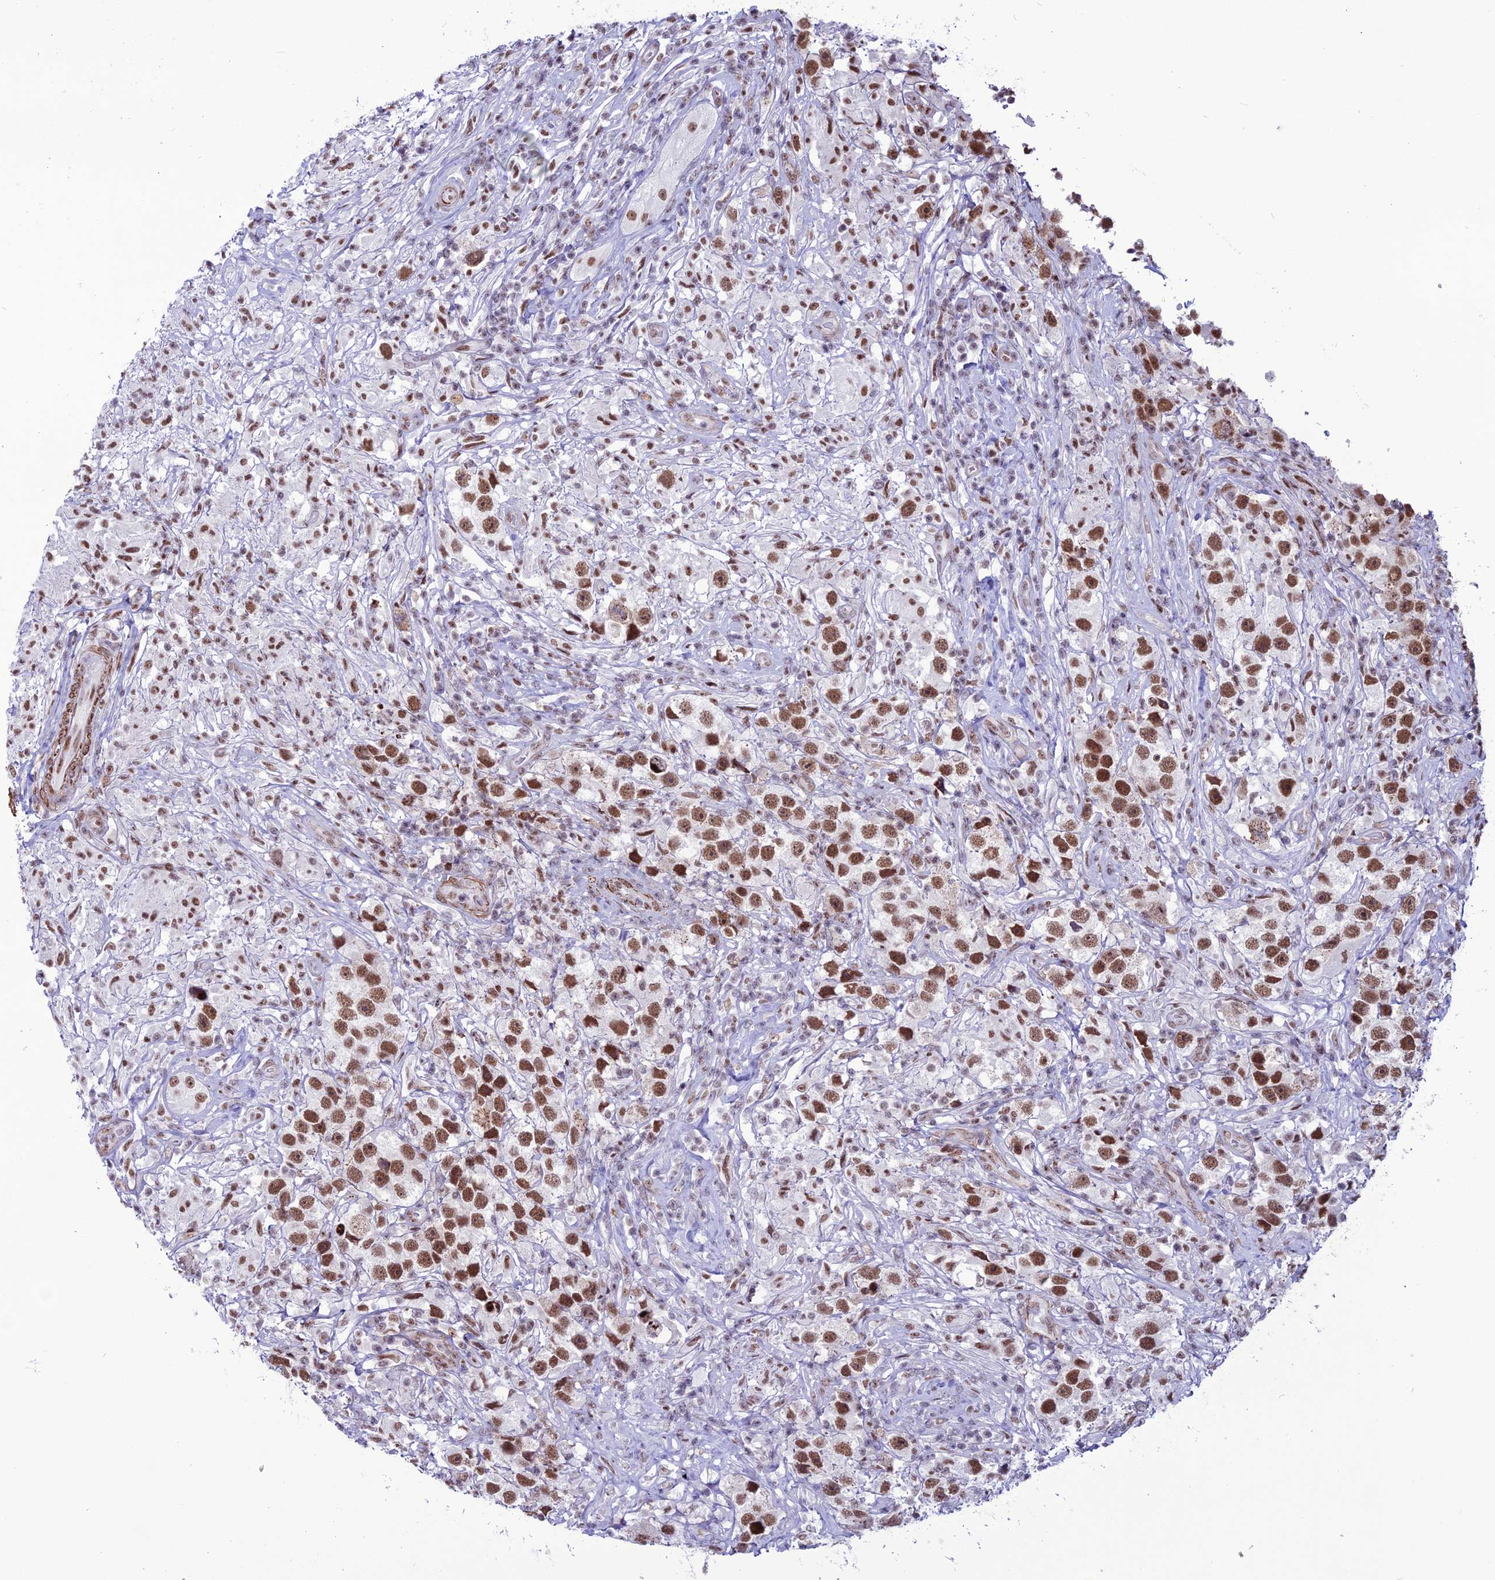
{"staining": {"intensity": "moderate", "quantity": ">75%", "location": "nuclear"}, "tissue": "testis cancer", "cell_type": "Tumor cells", "image_type": "cancer", "snomed": [{"axis": "morphology", "description": "Seminoma, NOS"}, {"axis": "topography", "description": "Testis"}], "caption": "Immunohistochemistry (IHC) (DAB) staining of human testis cancer (seminoma) demonstrates moderate nuclear protein staining in about >75% of tumor cells. The staining was performed using DAB (3,3'-diaminobenzidine) to visualize the protein expression in brown, while the nuclei were stained in blue with hematoxylin (Magnification: 20x).", "gene": "U2AF1", "patient": {"sex": "male", "age": 49}}